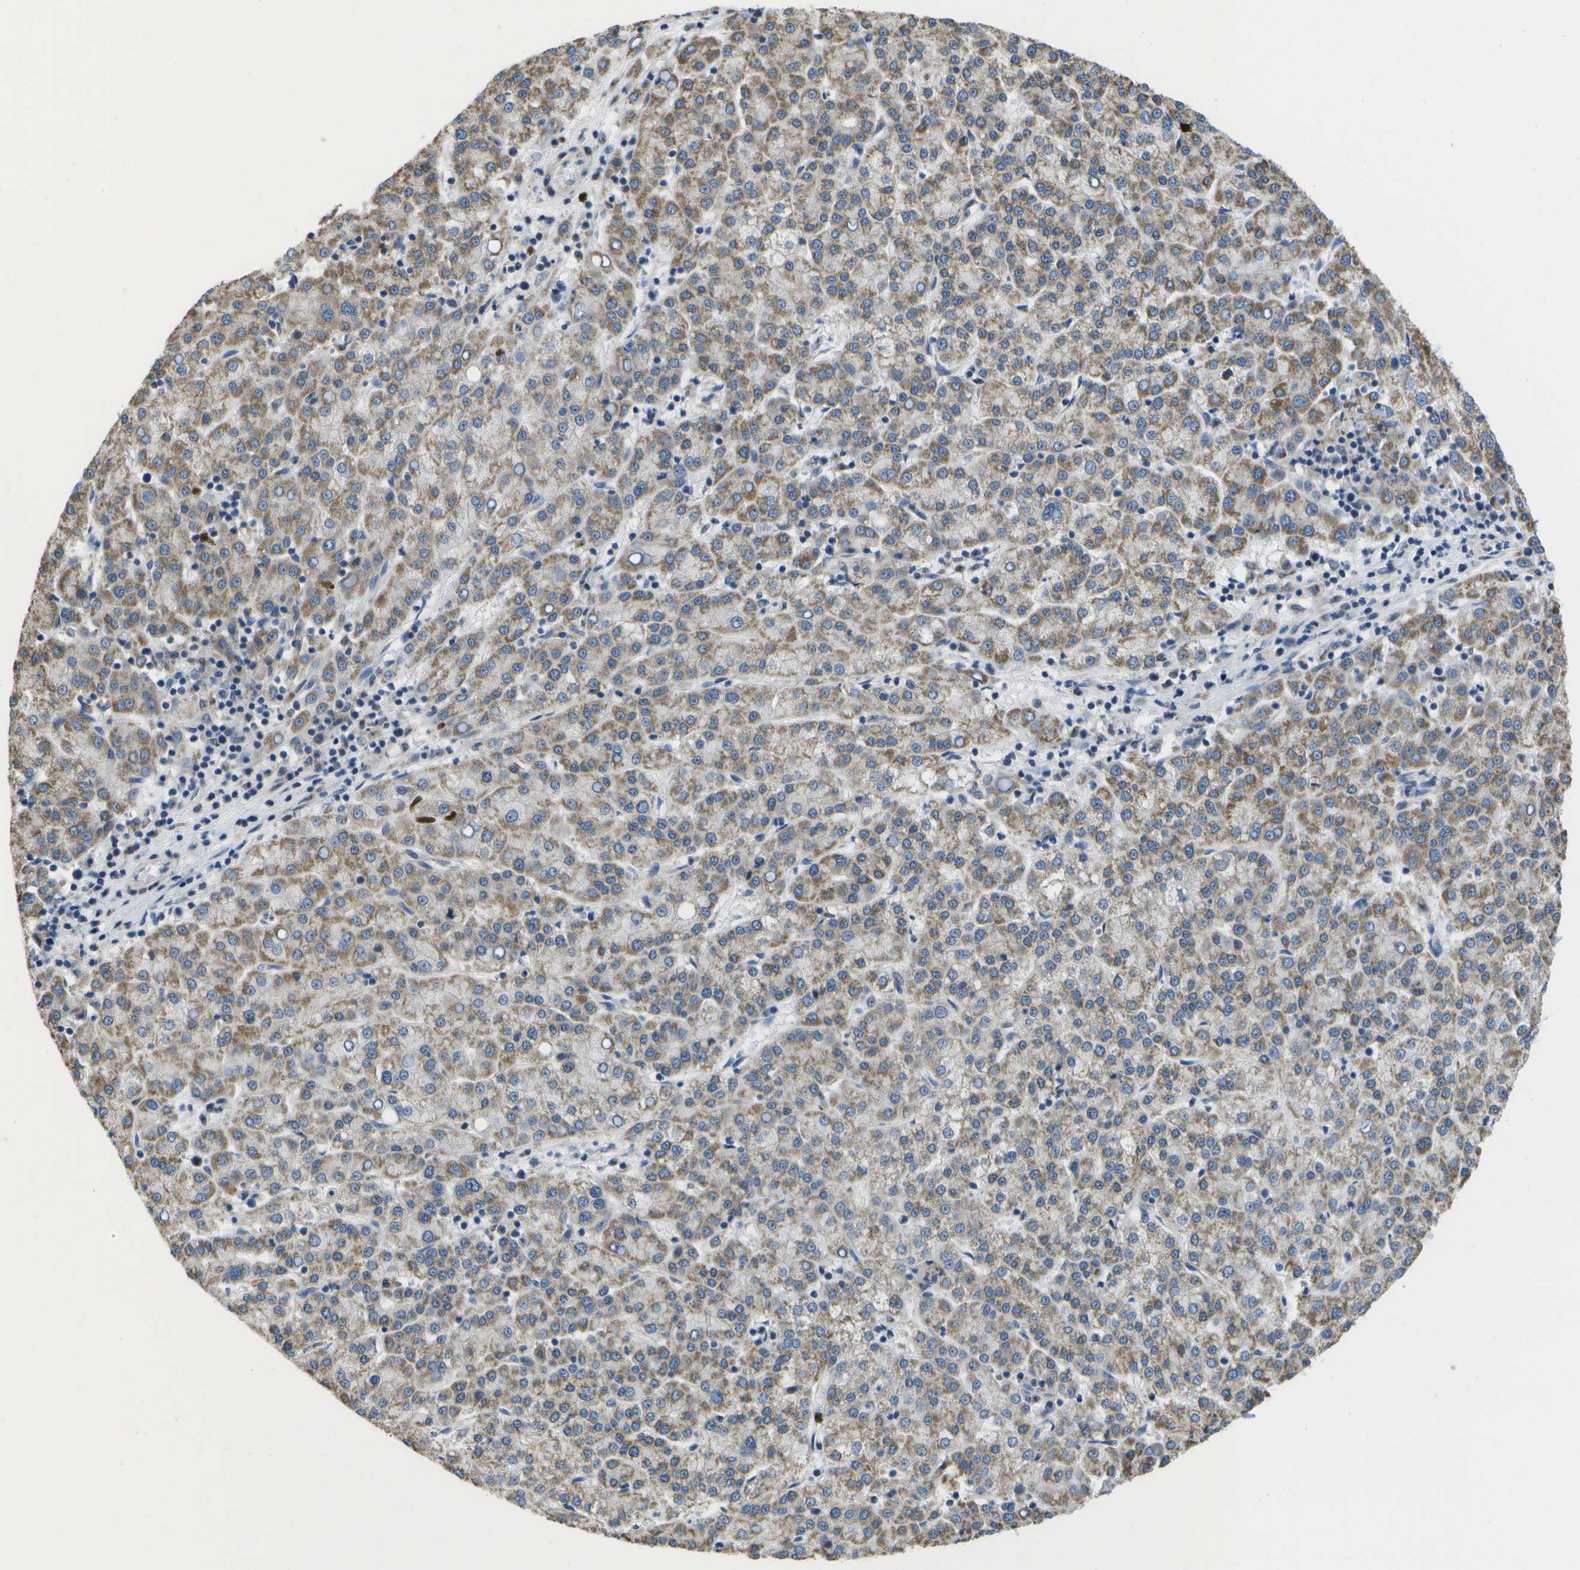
{"staining": {"intensity": "weak", "quantity": ">75%", "location": "cytoplasmic/membranous"}, "tissue": "liver cancer", "cell_type": "Tumor cells", "image_type": "cancer", "snomed": [{"axis": "morphology", "description": "Carcinoma, Hepatocellular, NOS"}, {"axis": "topography", "description": "Liver"}], "caption": "This is a histology image of IHC staining of liver cancer (hepatocellular carcinoma), which shows weak staining in the cytoplasmic/membranous of tumor cells.", "gene": "GALNT15", "patient": {"sex": "female", "age": 58}}